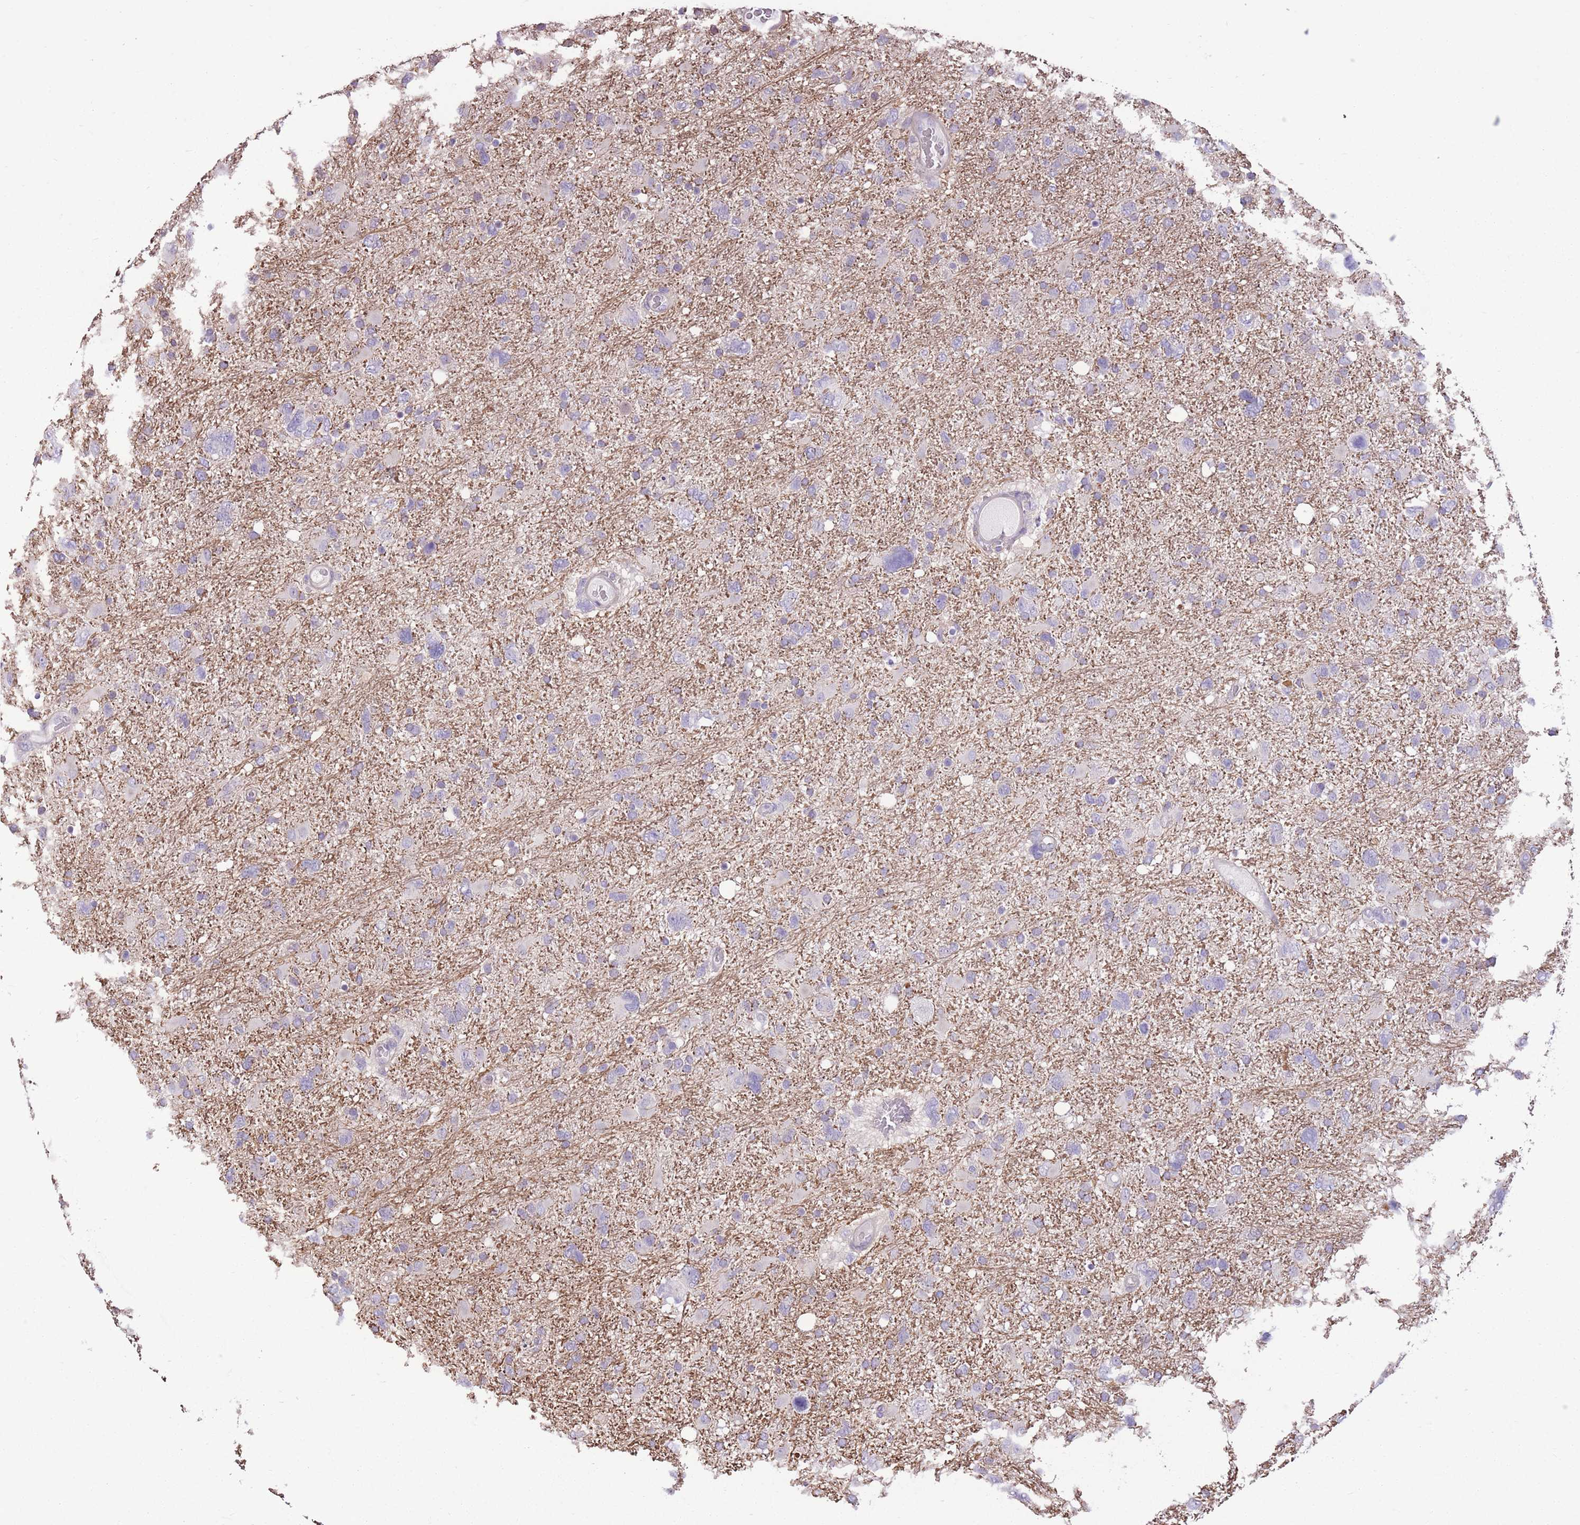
{"staining": {"intensity": "negative", "quantity": "none", "location": "none"}, "tissue": "glioma", "cell_type": "Tumor cells", "image_type": "cancer", "snomed": [{"axis": "morphology", "description": "Glioma, malignant, High grade"}, {"axis": "topography", "description": "Brain"}], "caption": "DAB immunohistochemical staining of human glioma exhibits no significant staining in tumor cells.", "gene": "WDR70", "patient": {"sex": "male", "age": 61}}